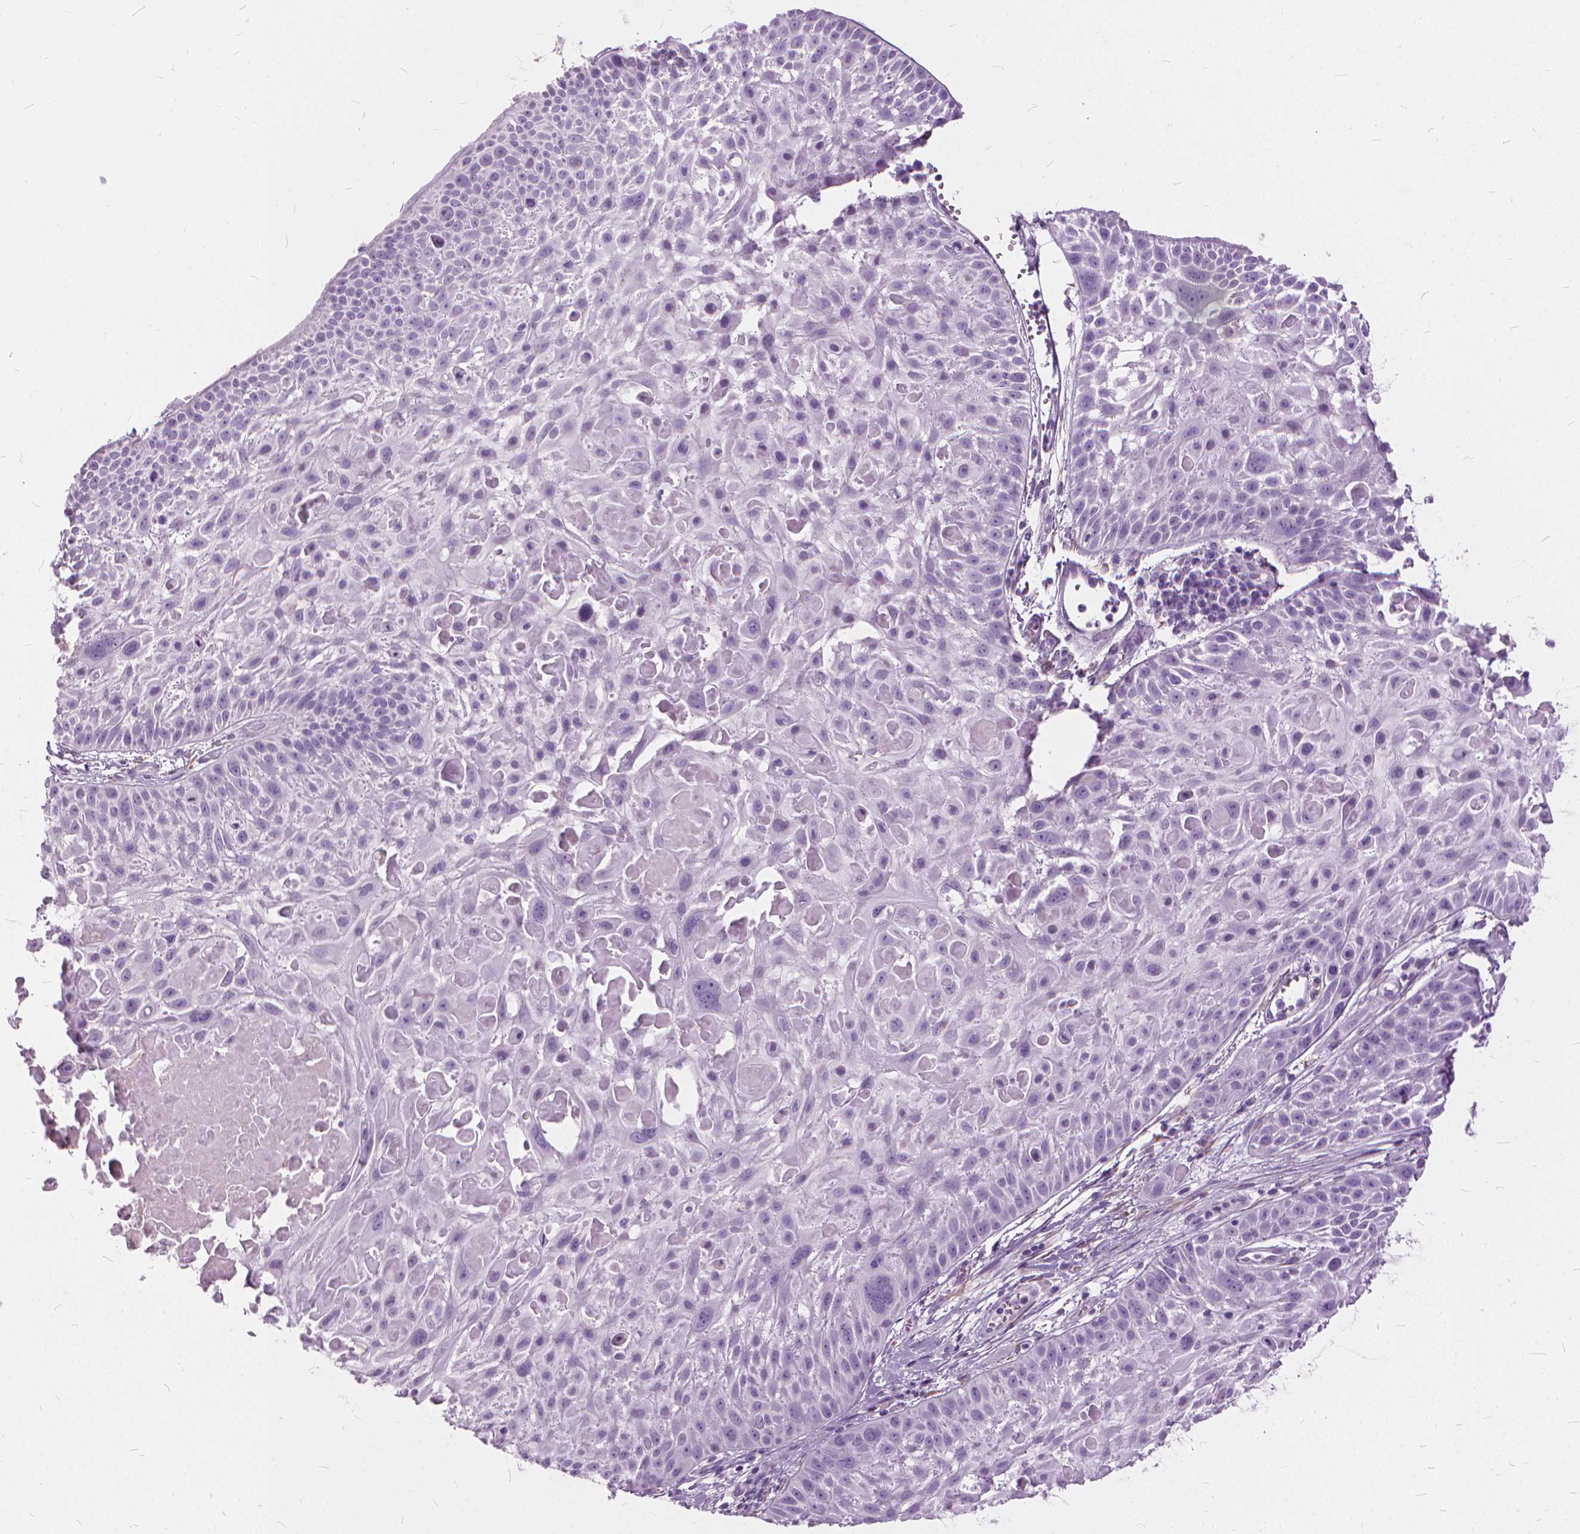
{"staining": {"intensity": "negative", "quantity": "none", "location": "none"}, "tissue": "skin cancer", "cell_type": "Tumor cells", "image_type": "cancer", "snomed": [{"axis": "morphology", "description": "Squamous cell carcinoma, NOS"}, {"axis": "topography", "description": "Skin"}, {"axis": "topography", "description": "Anal"}], "caption": "A high-resolution micrograph shows immunohistochemistry staining of squamous cell carcinoma (skin), which shows no significant expression in tumor cells.", "gene": "DNM1", "patient": {"sex": "female", "age": 75}}